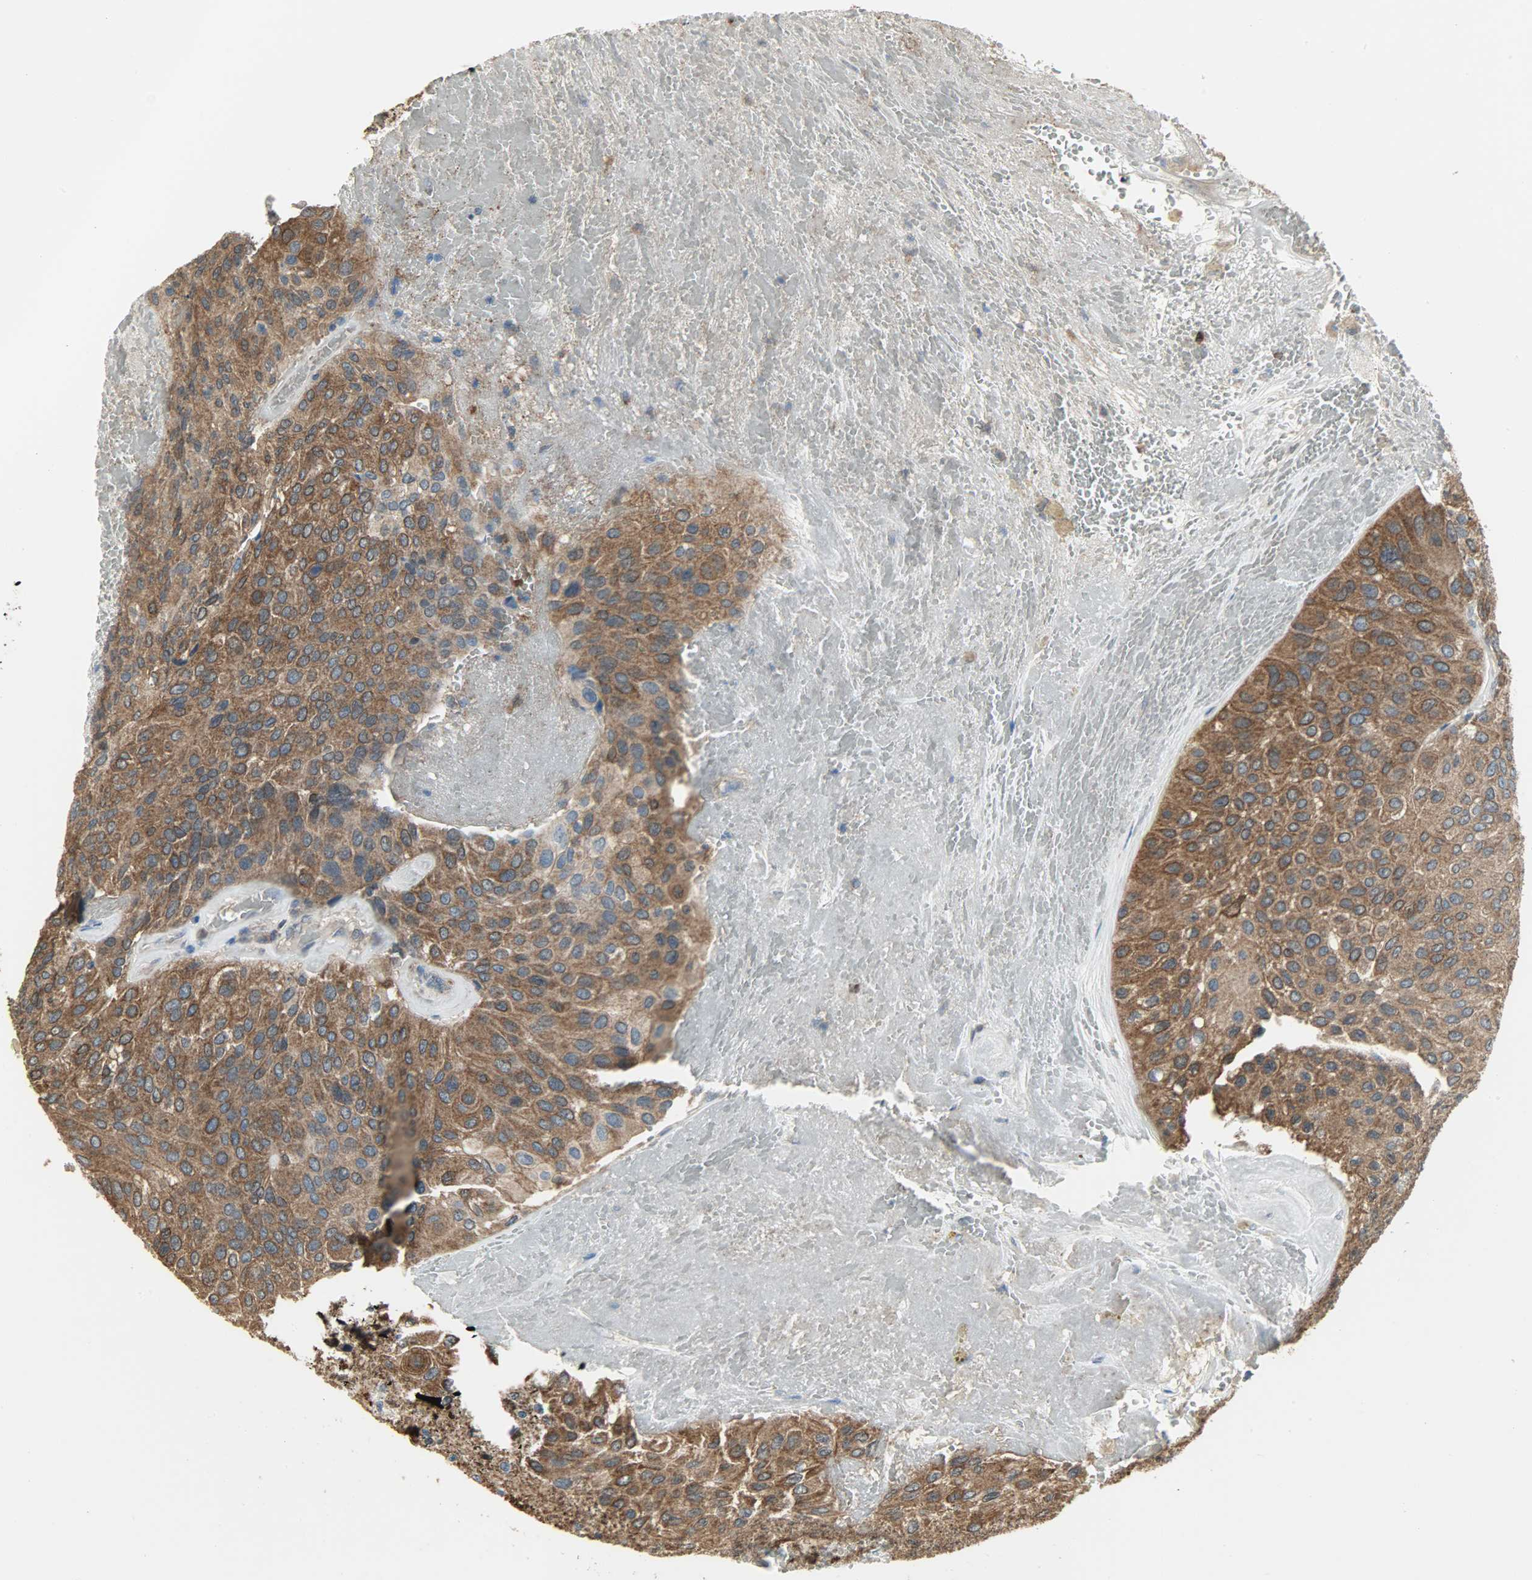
{"staining": {"intensity": "strong", "quantity": ">75%", "location": "cytoplasmic/membranous"}, "tissue": "urothelial cancer", "cell_type": "Tumor cells", "image_type": "cancer", "snomed": [{"axis": "morphology", "description": "Urothelial carcinoma, High grade"}, {"axis": "topography", "description": "Urinary bladder"}], "caption": "Protein analysis of urothelial cancer tissue reveals strong cytoplasmic/membranous positivity in about >75% of tumor cells. Using DAB (brown) and hematoxylin (blue) stains, captured at high magnification using brightfield microscopy.", "gene": "LDHB", "patient": {"sex": "male", "age": 66}}